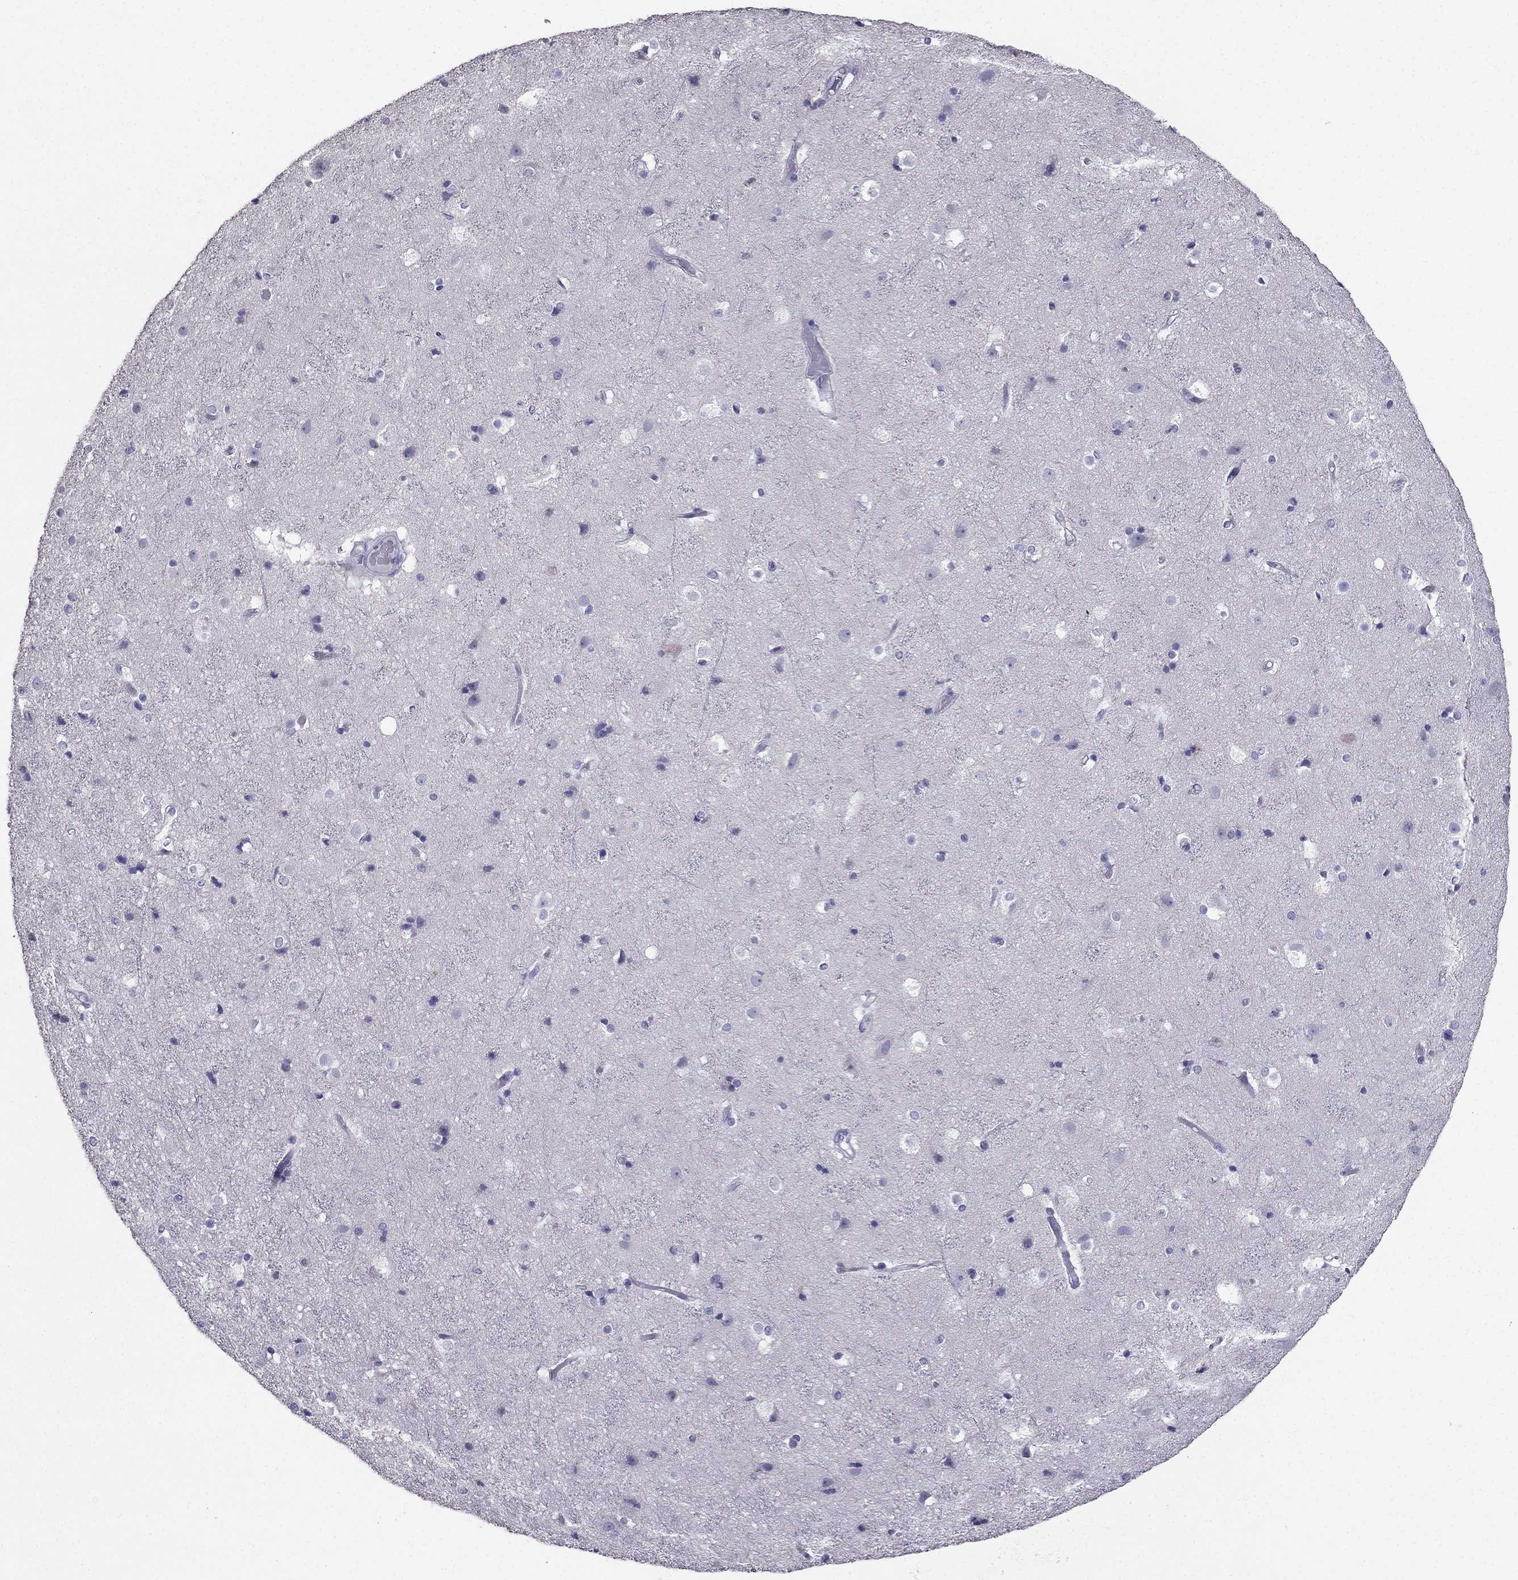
{"staining": {"intensity": "negative", "quantity": "none", "location": "none"}, "tissue": "cerebral cortex", "cell_type": "Endothelial cells", "image_type": "normal", "snomed": [{"axis": "morphology", "description": "Normal tissue, NOS"}, {"axis": "topography", "description": "Cerebral cortex"}], "caption": "IHC micrograph of benign human cerebral cortex stained for a protein (brown), which shows no expression in endothelial cells. Brightfield microscopy of immunohistochemistry stained with DAB (brown) and hematoxylin (blue), captured at high magnification.", "gene": "PTH", "patient": {"sex": "female", "age": 52}}